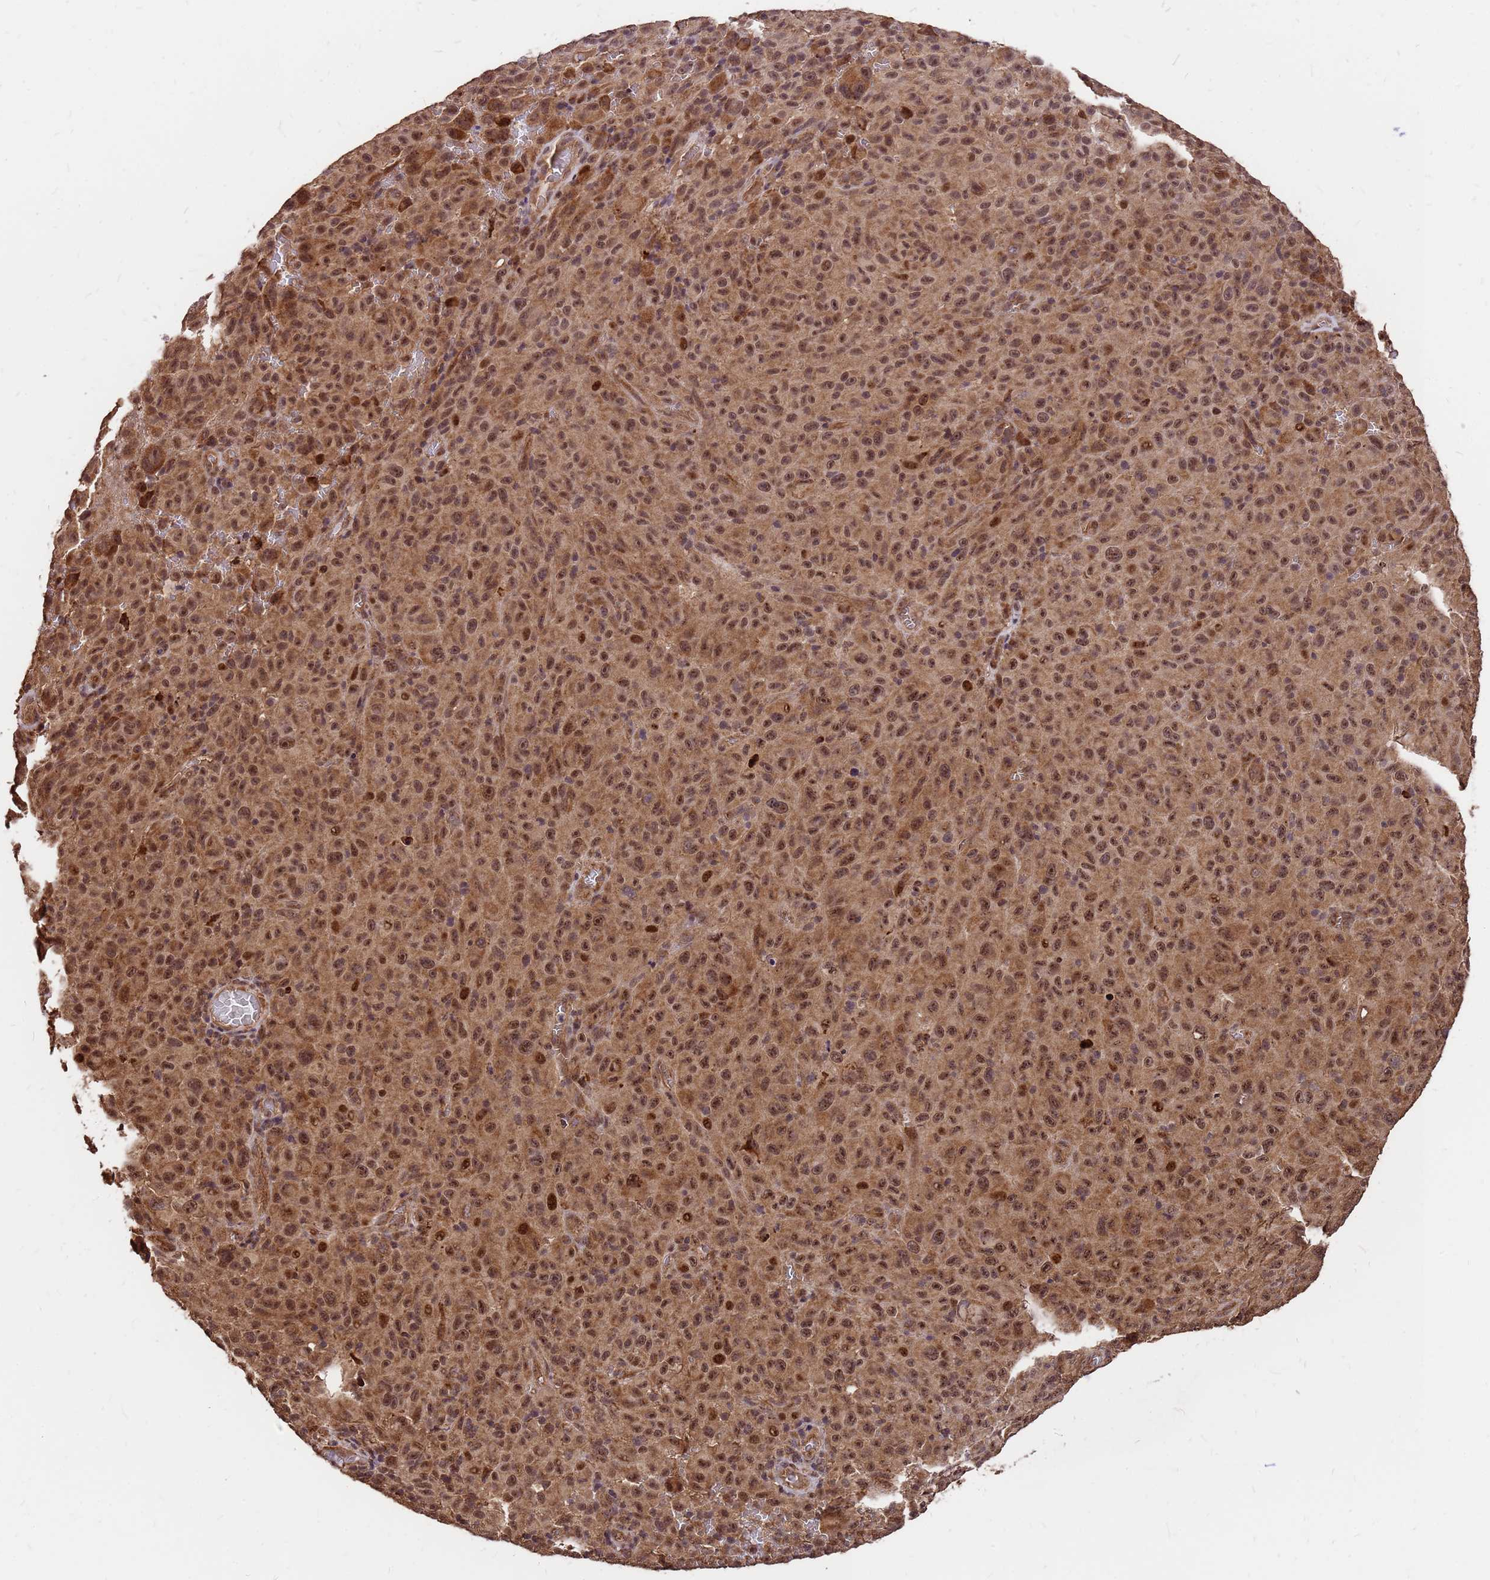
{"staining": {"intensity": "moderate", "quantity": ">75%", "location": "cytoplasmic/membranous,nuclear"}, "tissue": "melanoma", "cell_type": "Tumor cells", "image_type": "cancer", "snomed": [{"axis": "morphology", "description": "Malignant melanoma, NOS"}, {"axis": "topography", "description": "Skin"}], "caption": "A medium amount of moderate cytoplasmic/membranous and nuclear staining is identified in approximately >75% of tumor cells in malignant melanoma tissue.", "gene": "GPATCH8", "patient": {"sex": "female", "age": 82}}